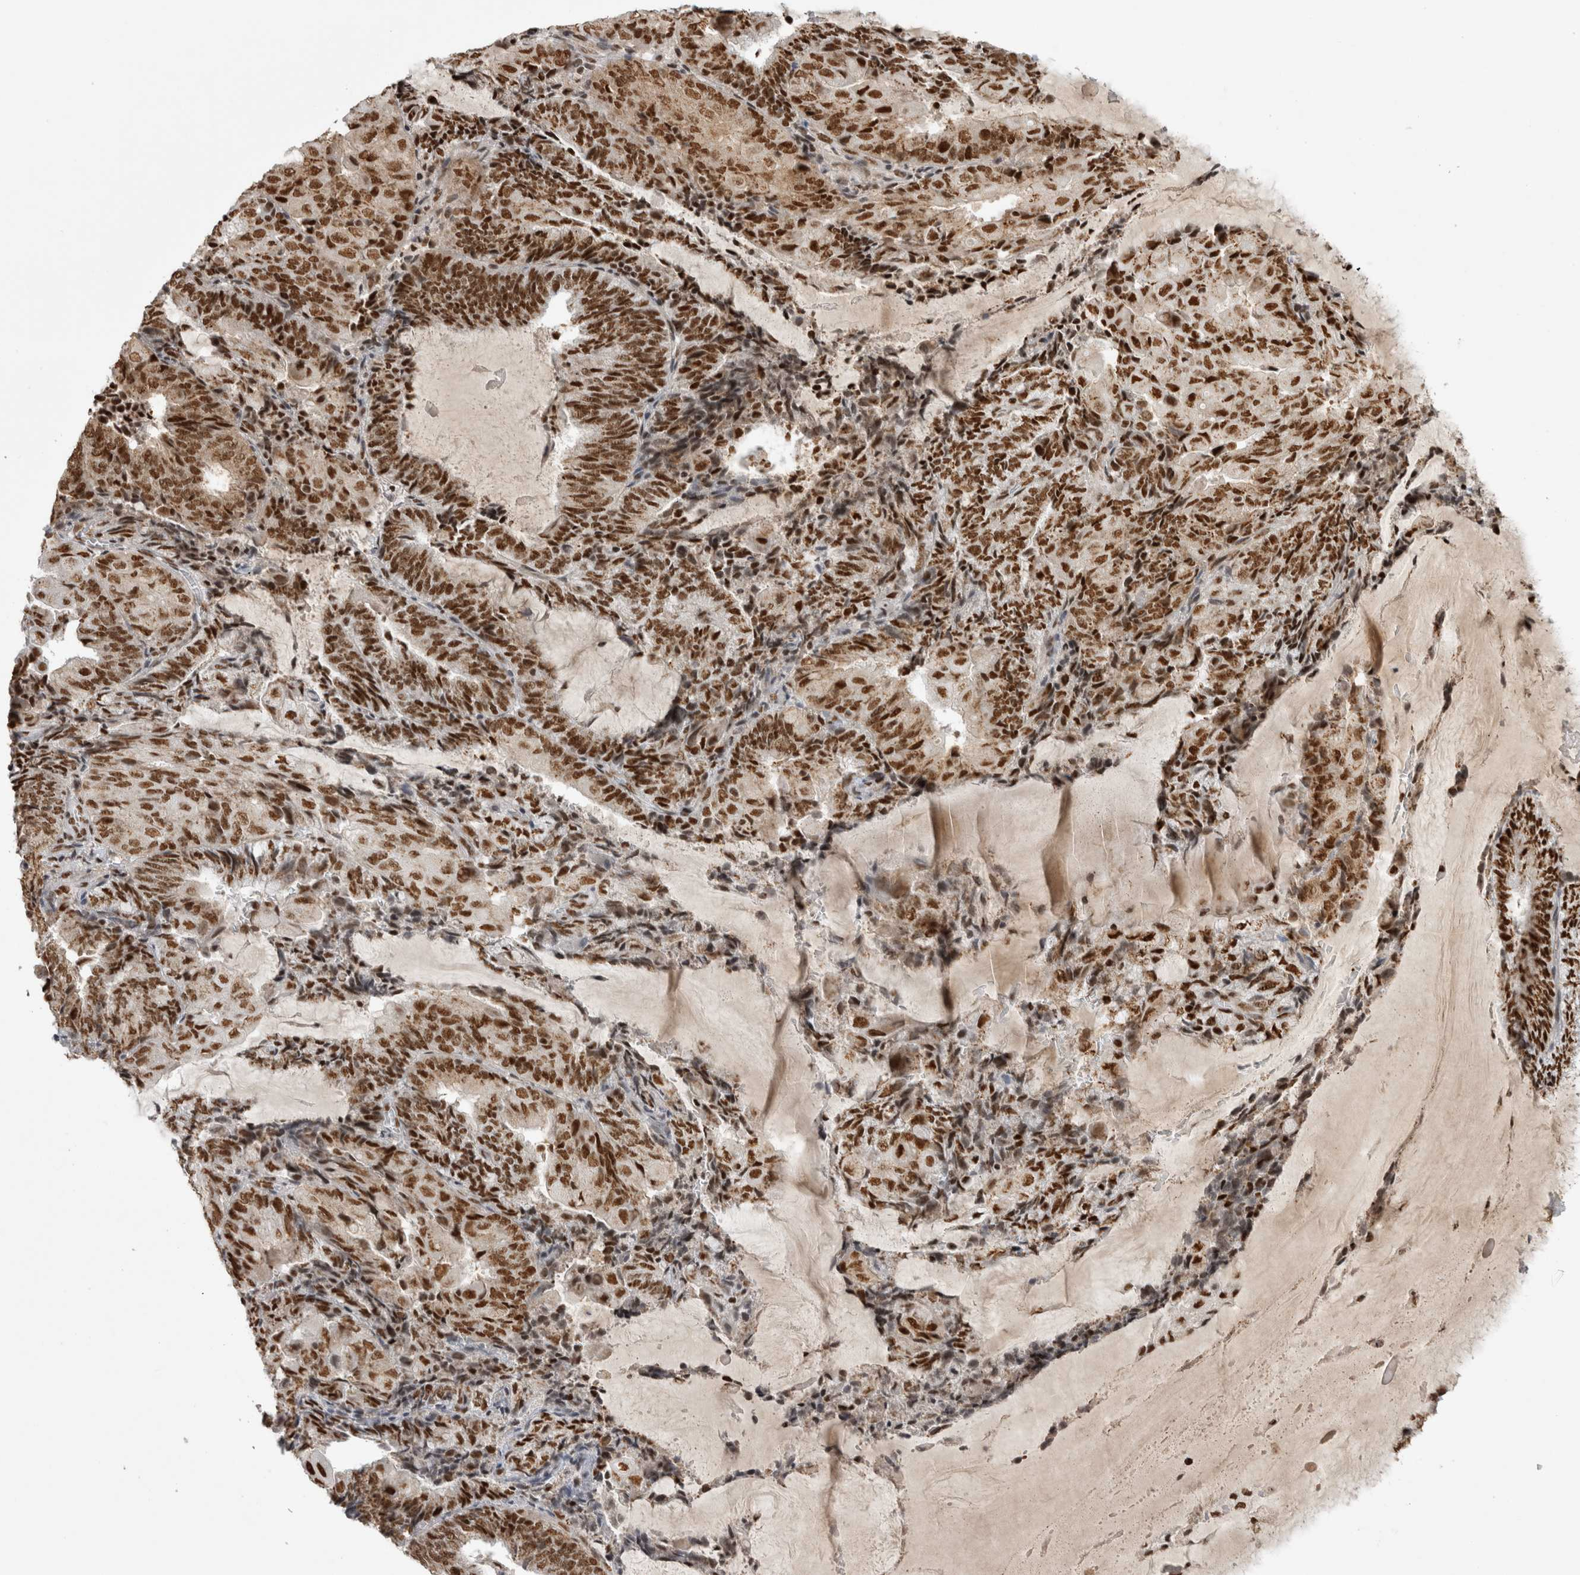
{"staining": {"intensity": "strong", "quantity": ">75%", "location": "nuclear"}, "tissue": "endometrial cancer", "cell_type": "Tumor cells", "image_type": "cancer", "snomed": [{"axis": "morphology", "description": "Adenocarcinoma, NOS"}, {"axis": "topography", "description": "Endometrium"}], "caption": "Strong nuclear positivity is appreciated in about >75% of tumor cells in endometrial adenocarcinoma.", "gene": "EYA2", "patient": {"sex": "female", "age": 81}}